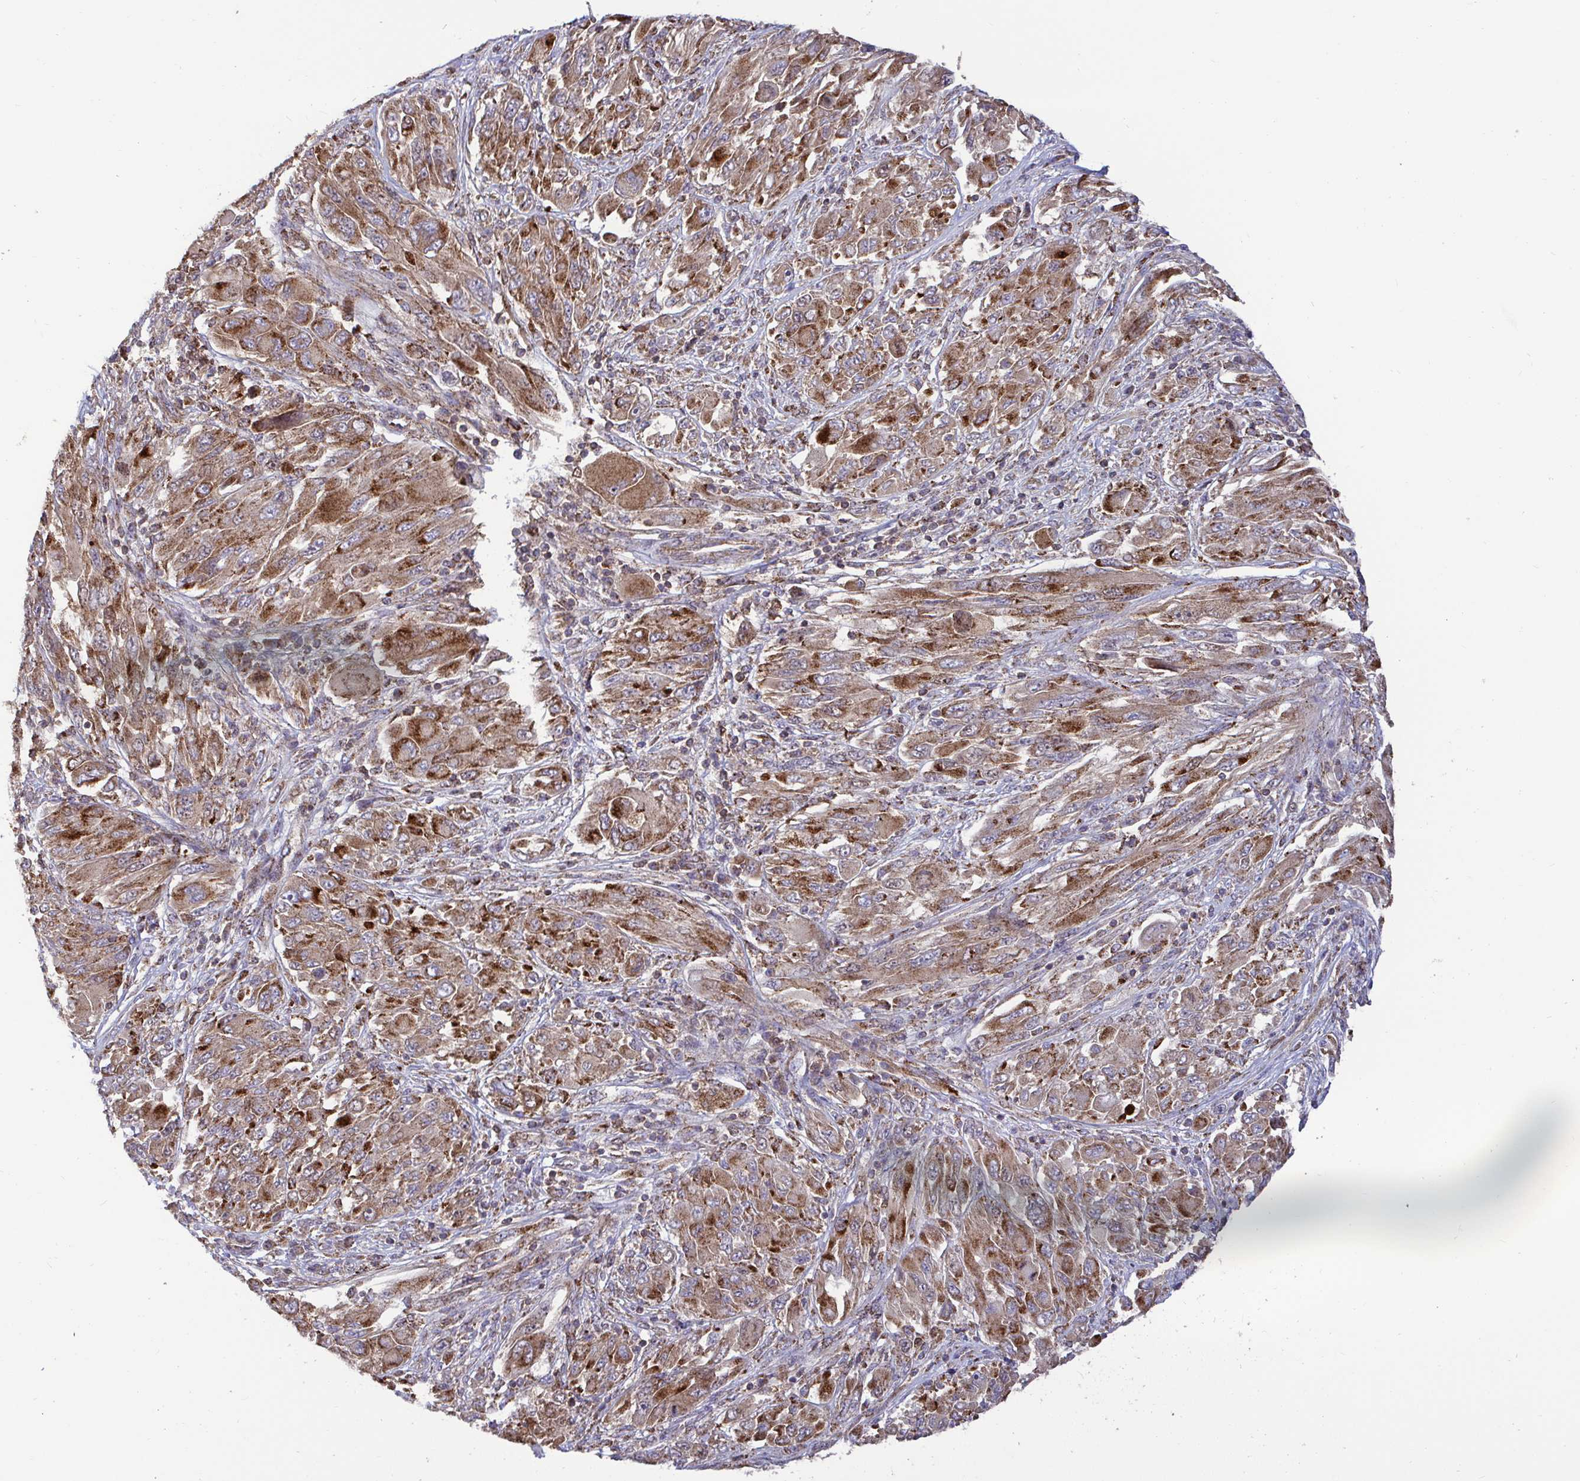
{"staining": {"intensity": "moderate", "quantity": ">75%", "location": "cytoplasmic/membranous"}, "tissue": "melanoma", "cell_type": "Tumor cells", "image_type": "cancer", "snomed": [{"axis": "morphology", "description": "Malignant melanoma, NOS"}, {"axis": "topography", "description": "Skin"}], "caption": "High-power microscopy captured an immunohistochemistry image of melanoma, revealing moderate cytoplasmic/membranous positivity in about >75% of tumor cells.", "gene": "SPRY1", "patient": {"sex": "female", "age": 91}}